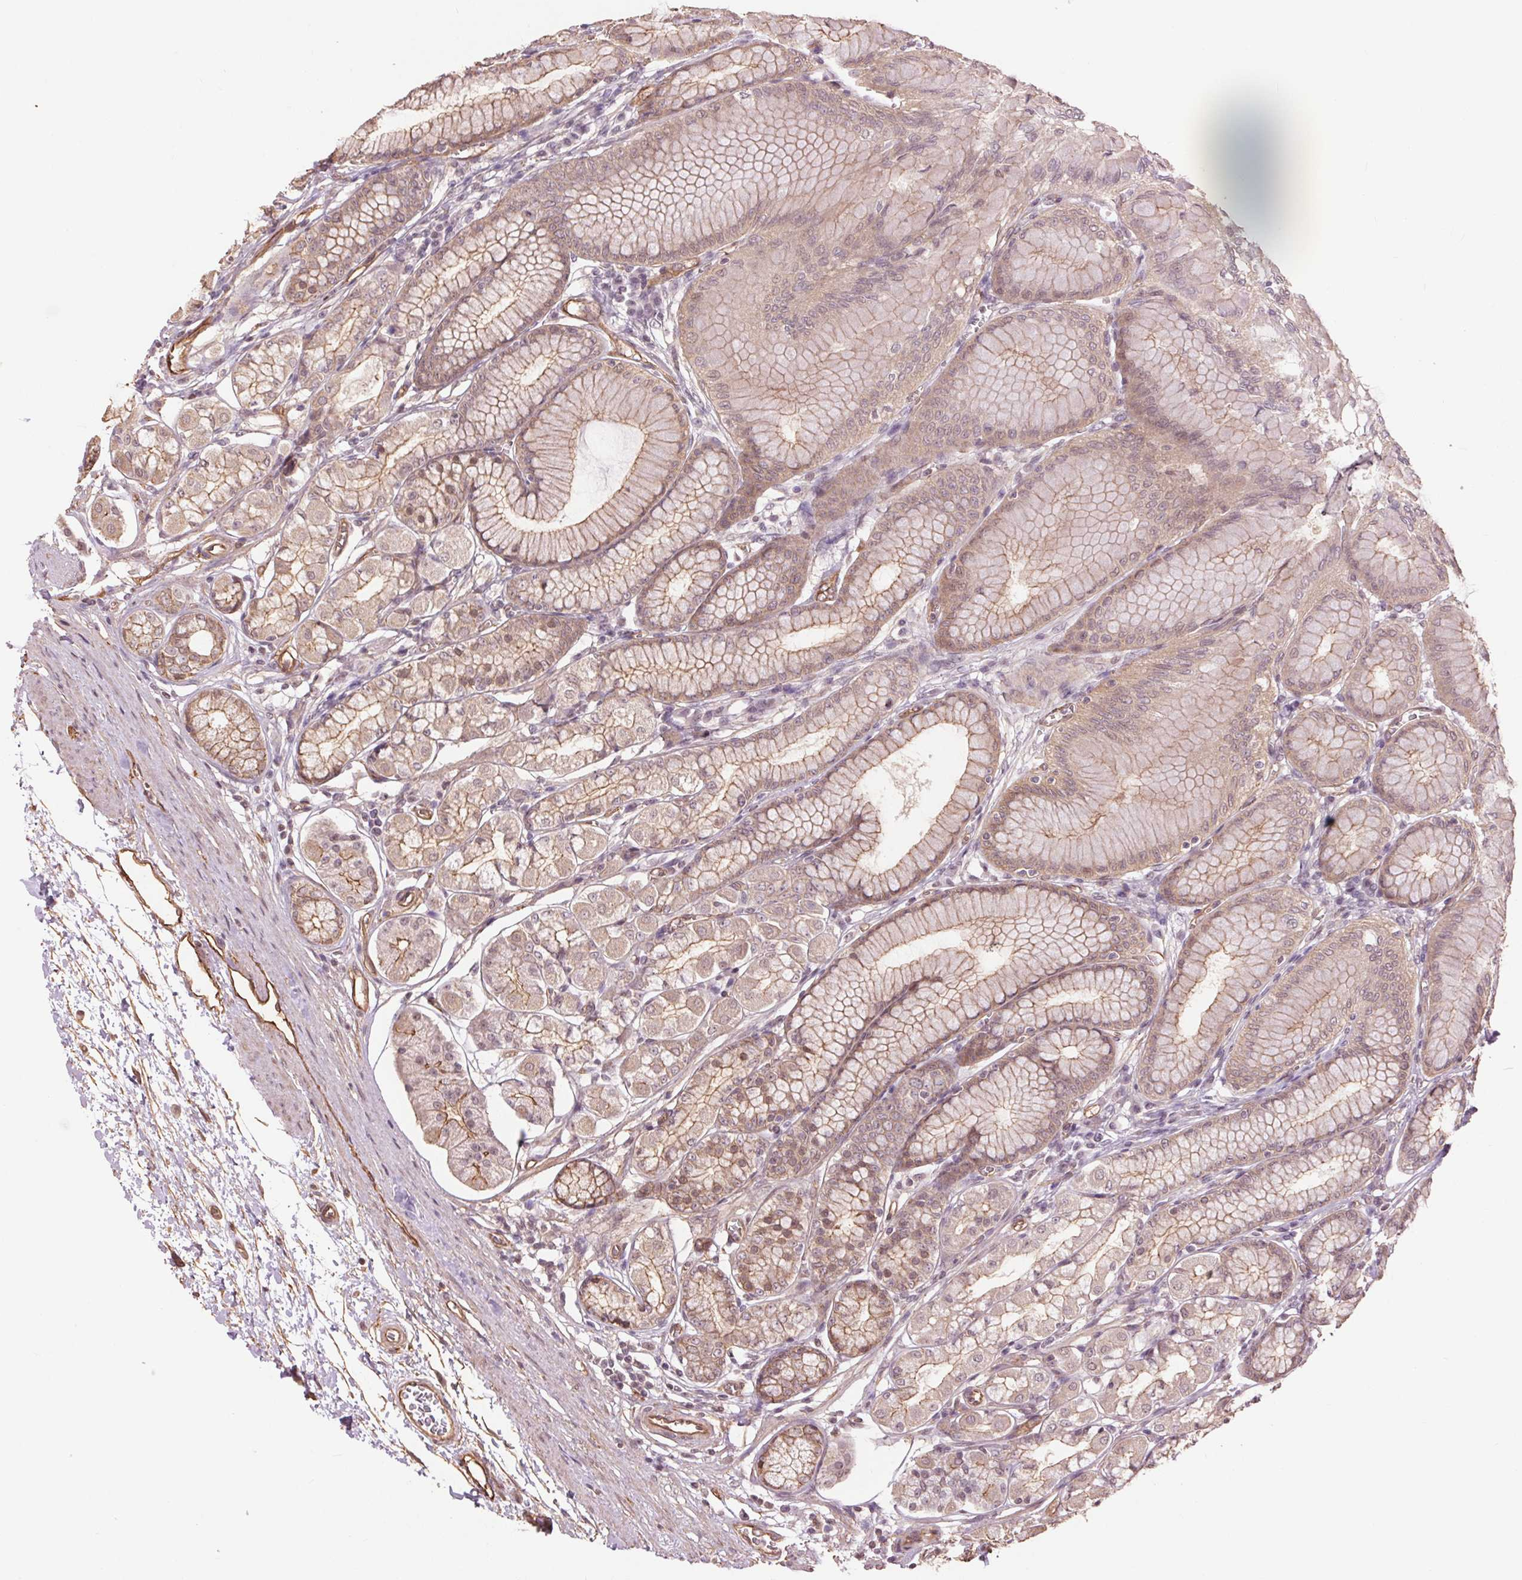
{"staining": {"intensity": "weak", "quantity": ">75%", "location": "cytoplasmic/membranous,nuclear"}, "tissue": "stomach", "cell_type": "Glandular cells", "image_type": "normal", "snomed": [{"axis": "morphology", "description": "Normal tissue, NOS"}, {"axis": "topography", "description": "Stomach"}, {"axis": "topography", "description": "Stomach, lower"}], "caption": "A low amount of weak cytoplasmic/membranous,nuclear expression is identified in approximately >75% of glandular cells in benign stomach. The protein is shown in brown color, while the nuclei are stained blue.", "gene": "PALM", "patient": {"sex": "male", "age": 76}}